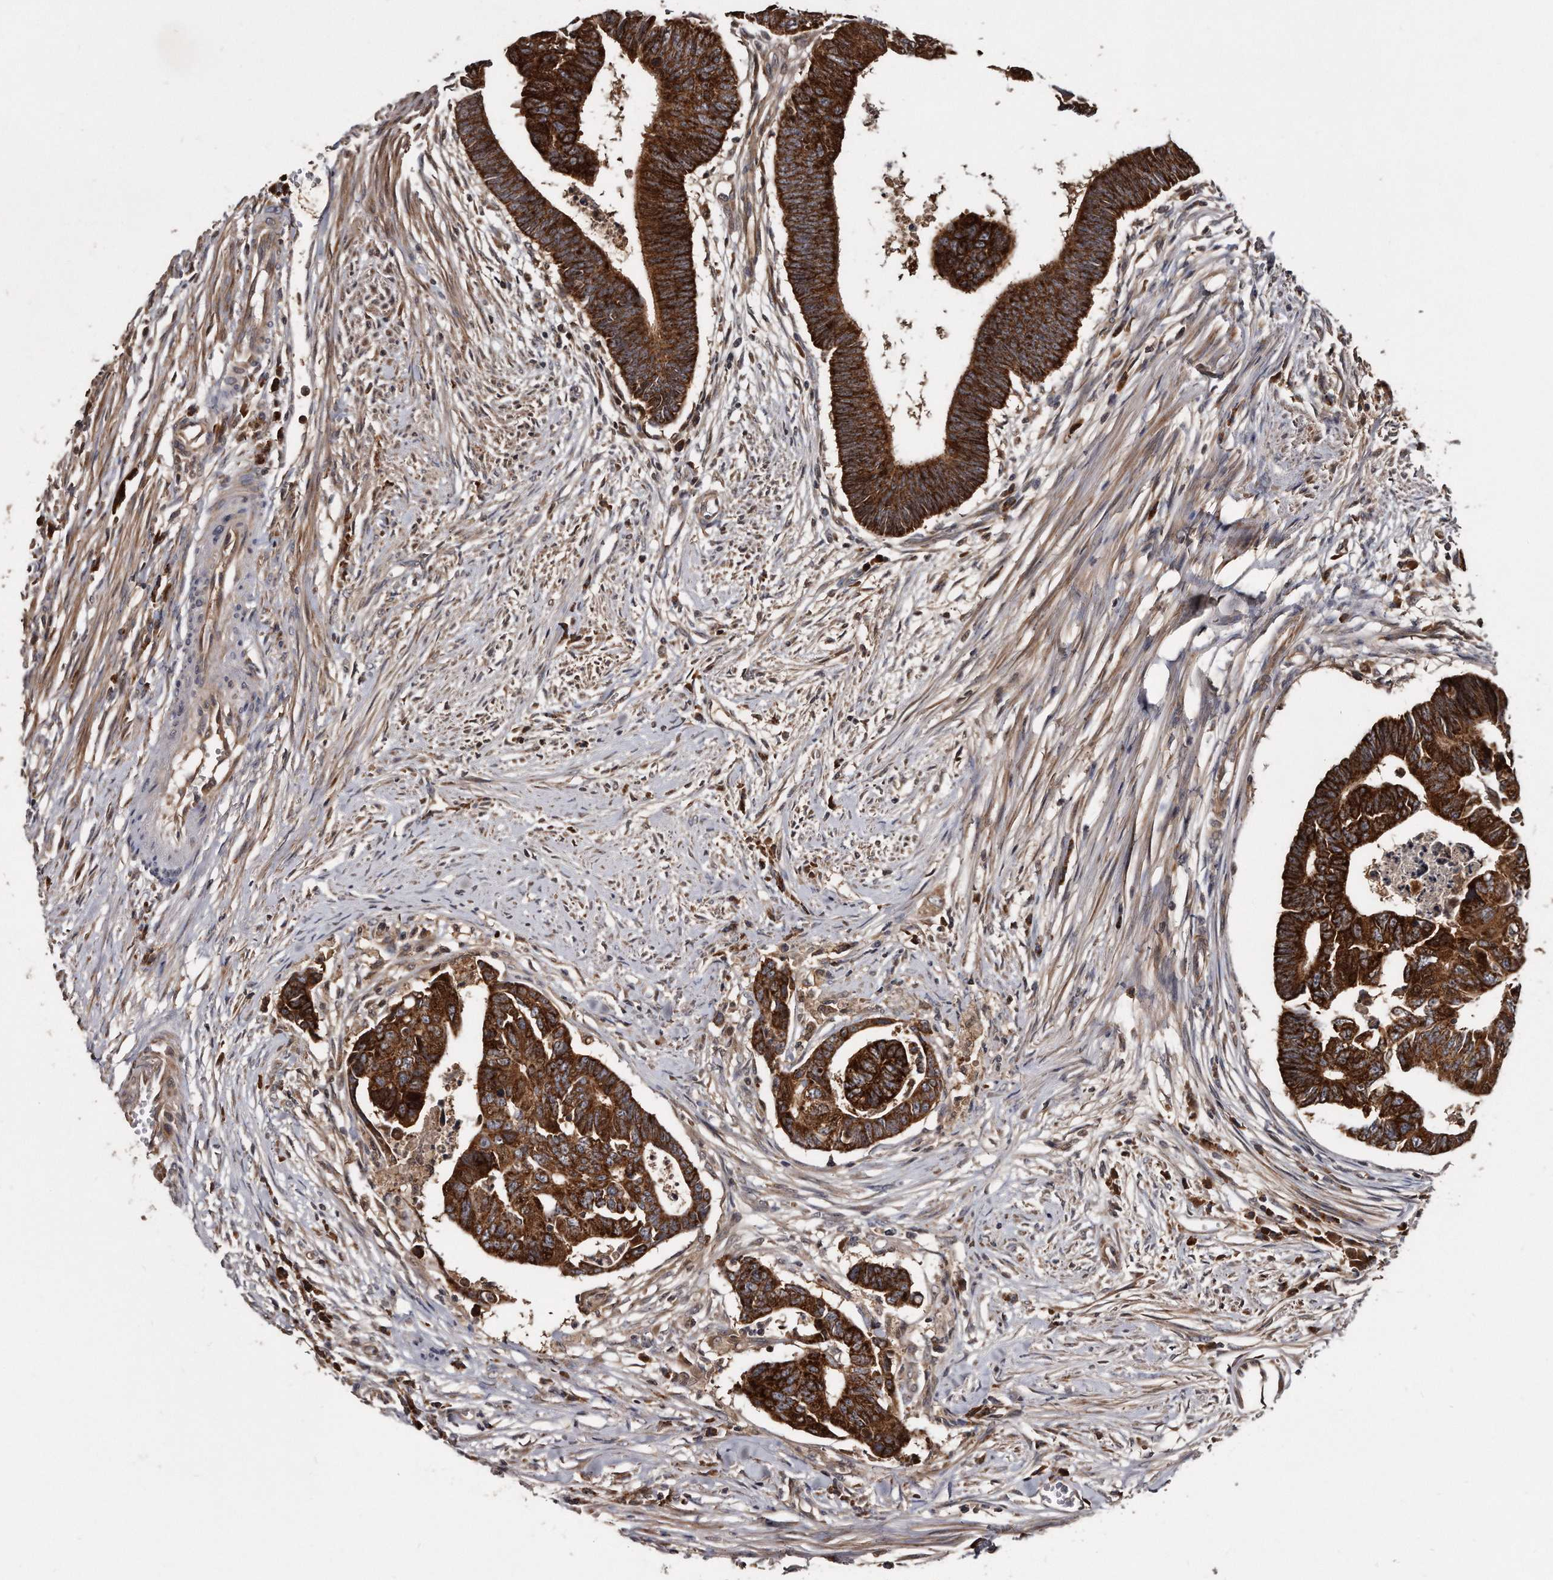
{"staining": {"intensity": "strong", "quantity": ">75%", "location": "cytoplasmic/membranous"}, "tissue": "colorectal cancer", "cell_type": "Tumor cells", "image_type": "cancer", "snomed": [{"axis": "morphology", "description": "Adenocarcinoma, NOS"}, {"axis": "topography", "description": "Rectum"}], "caption": "An image of human adenocarcinoma (colorectal) stained for a protein demonstrates strong cytoplasmic/membranous brown staining in tumor cells.", "gene": "FAM136A", "patient": {"sex": "female", "age": 65}}